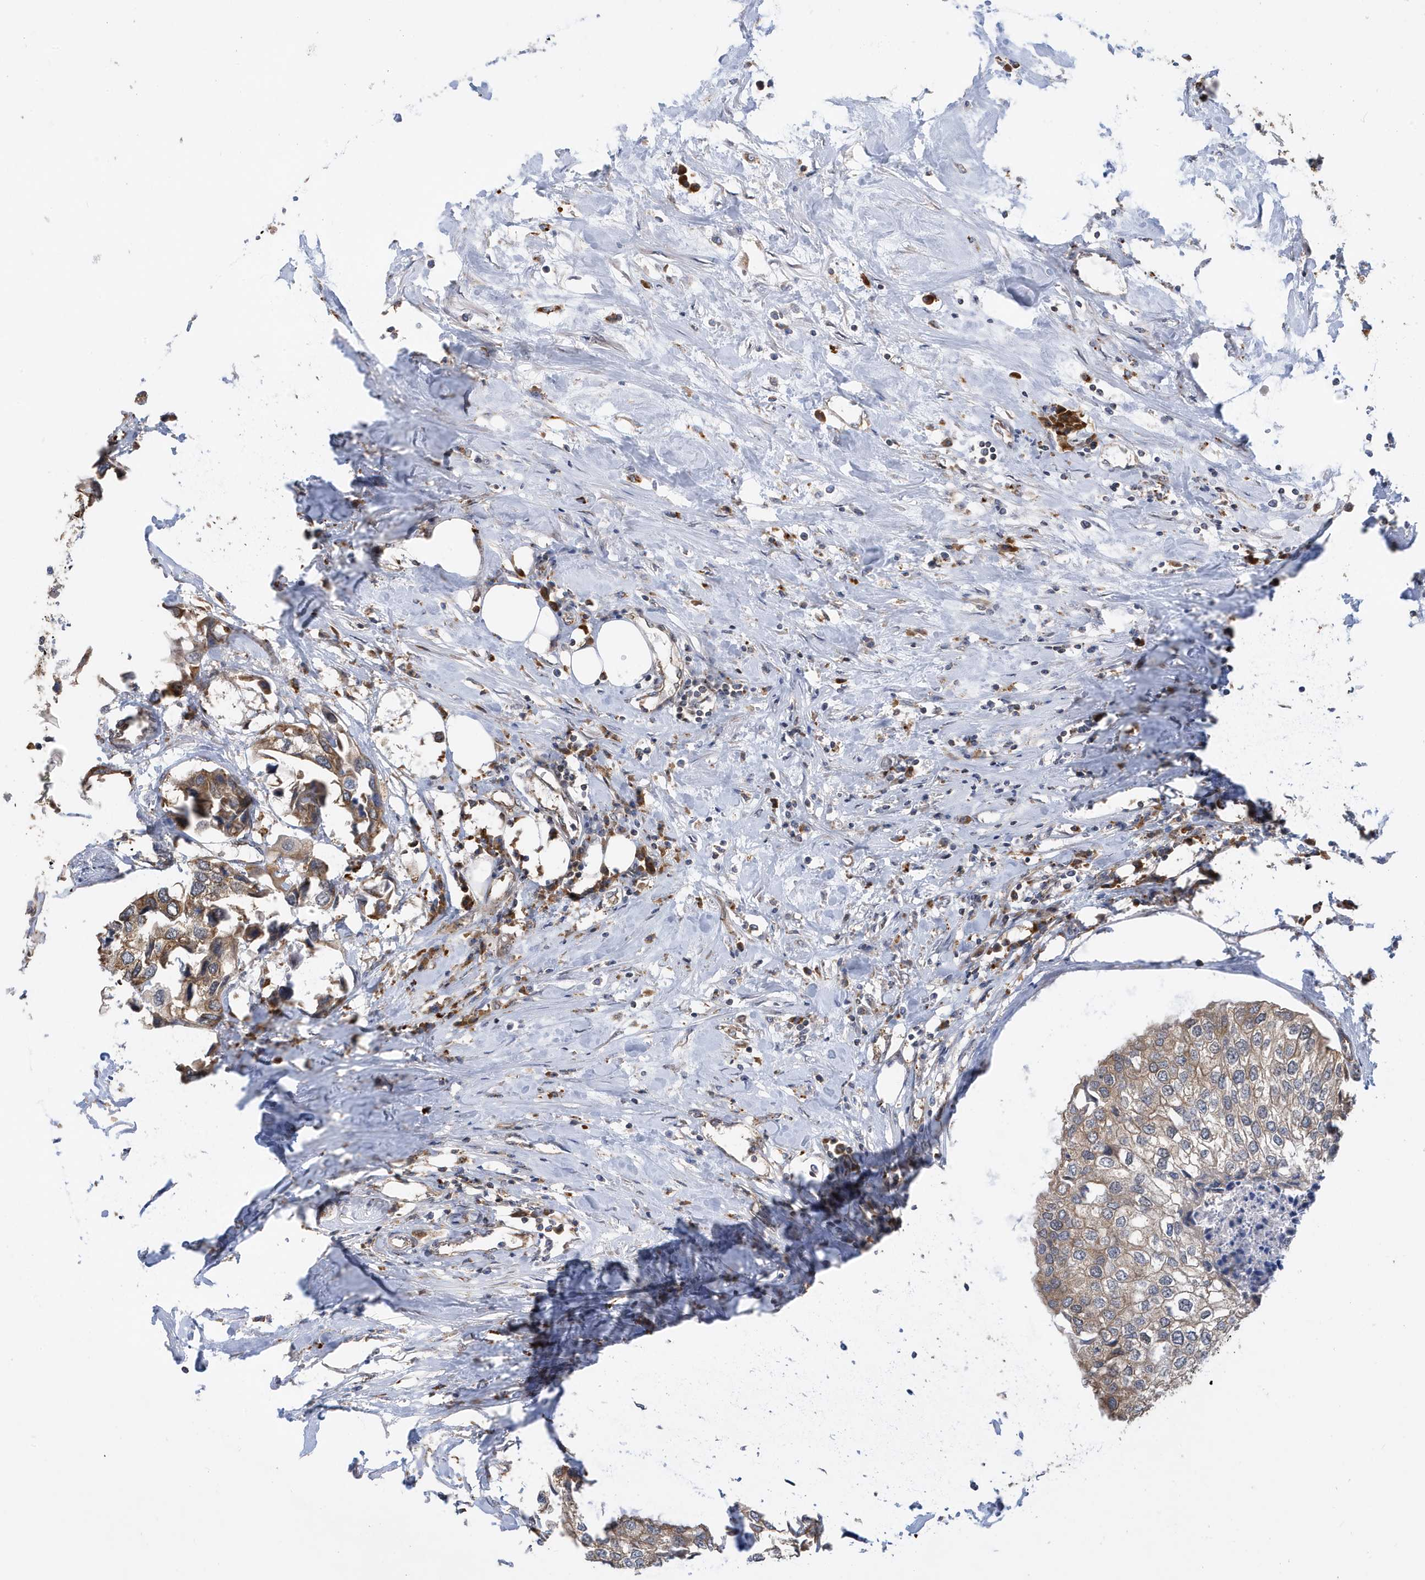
{"staining": {"intensity": "weak", "quantity": ">75%", "location": "cytoplasmic/membranous"}, "tissue": "urothelial cancer", "cell_type": "Tumor cells", "image_type": "cancer", "snomed": [{"axis": "morphology", "description": "Urothelial carcinoma, High grade"}, {"axis": "topography", "description": "Urinary bladder"}], "caption": "High-grade urothelial carcinoma tissue reveals weak cytoplasmic/membranous expression in approximately >75% of tumor cells, visualized by immunohistochemistry. Nuclei are stained in blue.", "gene": "ZNF507", "patient": {"sex": "male", "age": 64}}